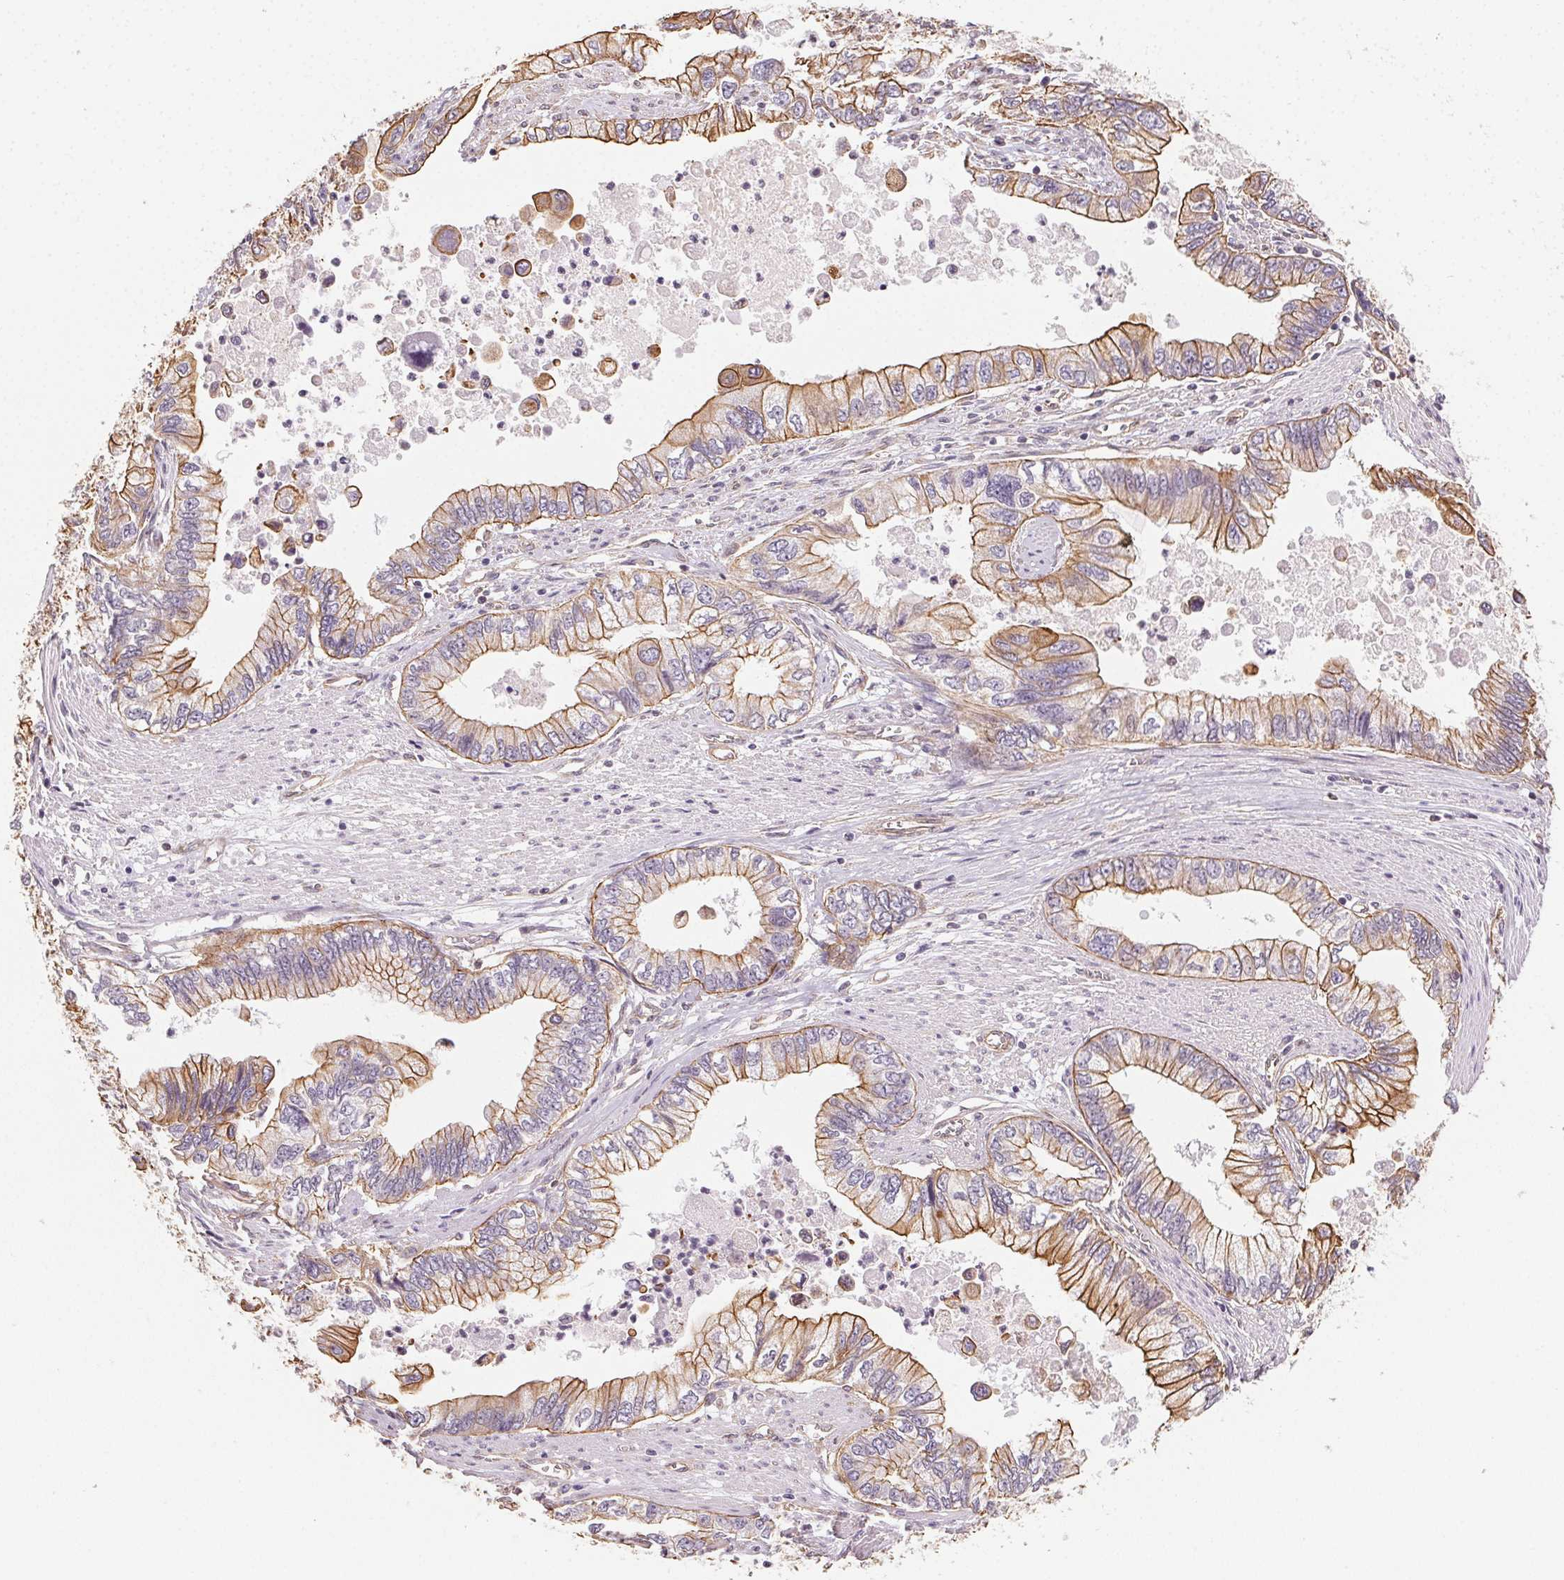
{"staining": {"intensity": "moderate", "quantity": "25%-75%", "location": "cytoplasmic/membranous"}, "tissue": "stomach cancer", "cell_type": "Tumor cells", "image_type": "cancer", "snomed": [{"axis": "morphology", "description": "Adenocarcinoma, NOS"}, {"axis": "topography", "description": "Pancreas"}, {"axis": "topography", "description": "Stomach, upper"}], "caption": "Immunohistochemical staining of stomach cancer shows medium levels of moderate cytoplasmic/membranous positivity in approximately 25%-75% of tumor cells.", "gene": "PLA2G4F", "patient": {"sex": "male", "age": 77}}